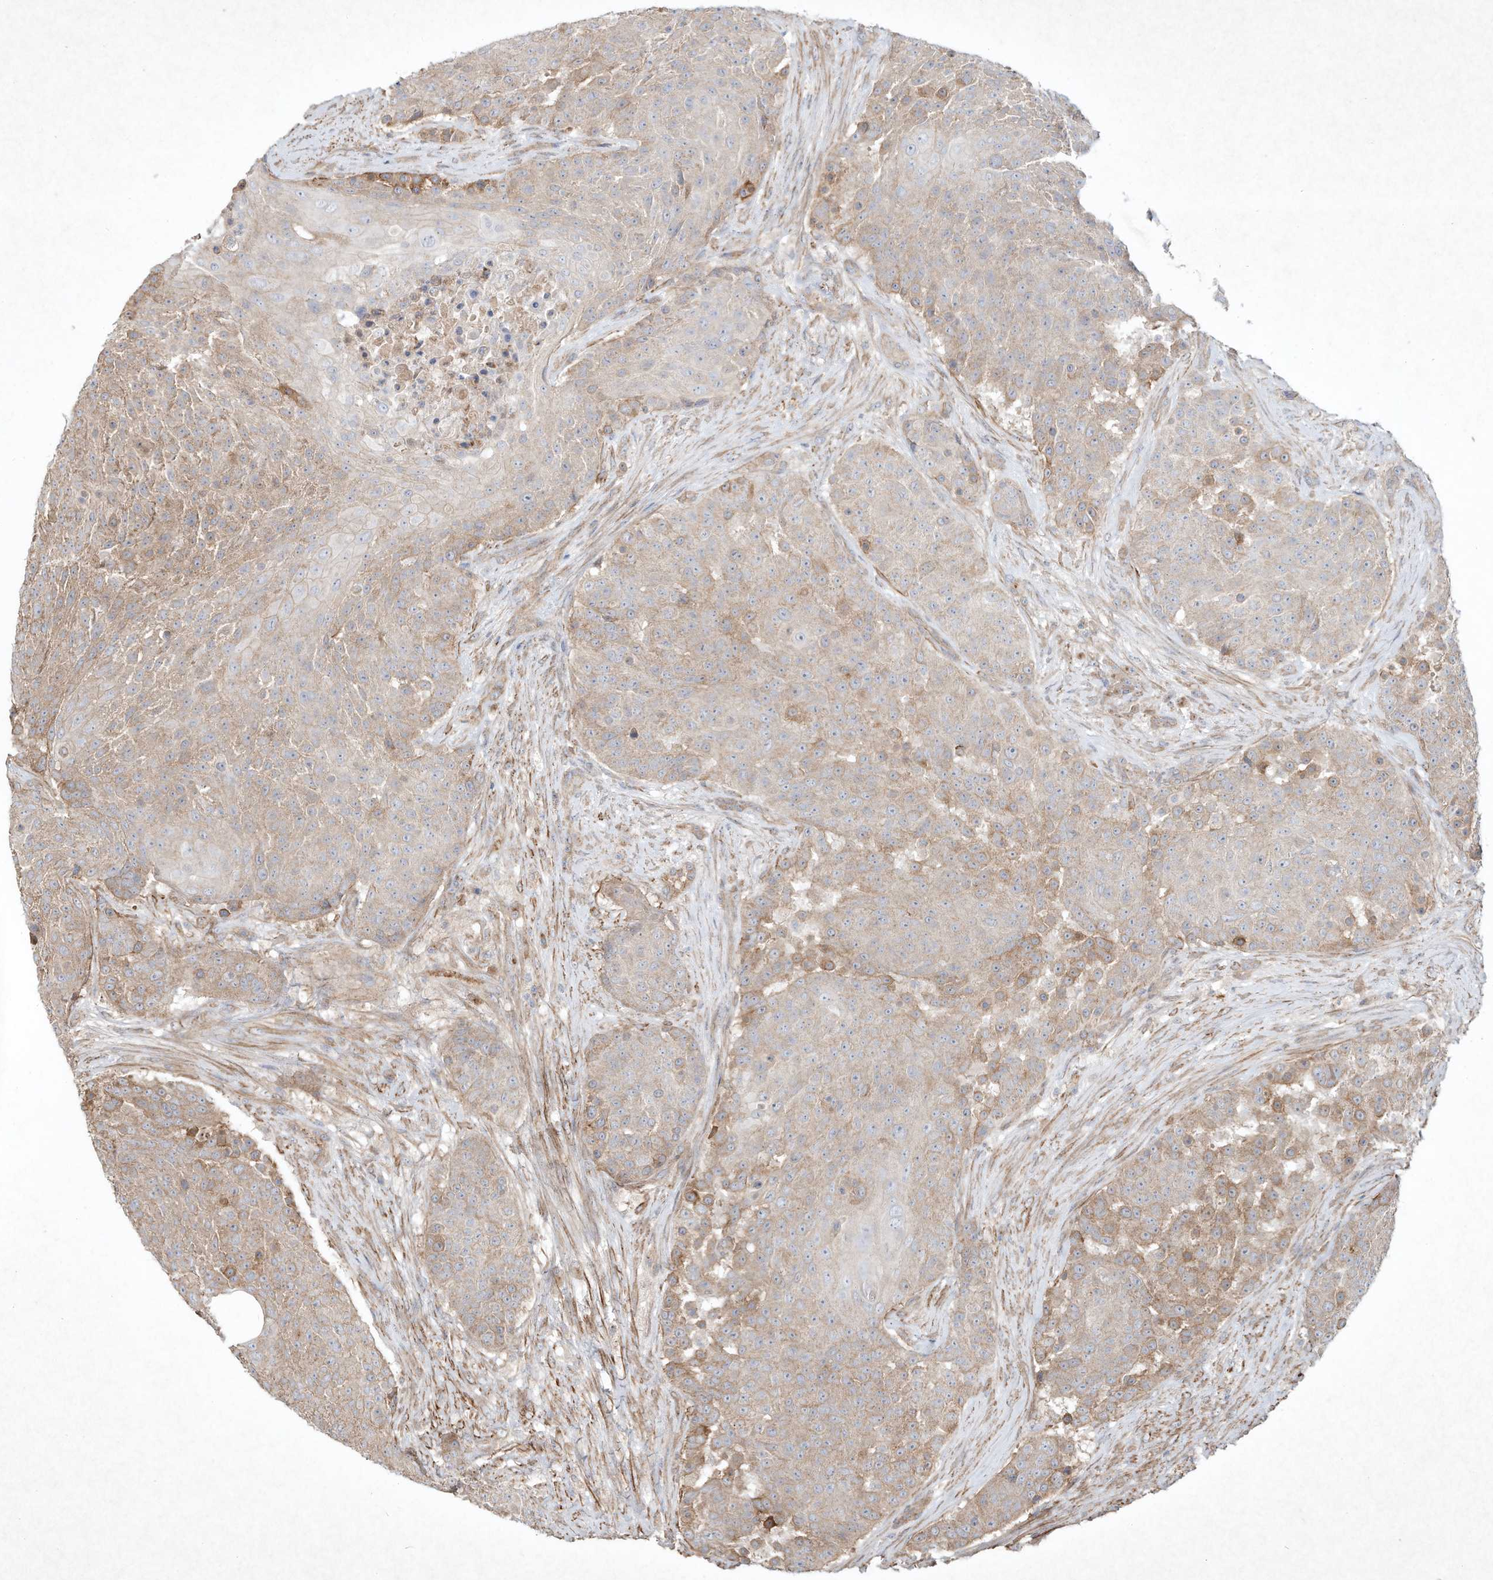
{"staining": {"intensity": "moderate", "quantity": "<25%", "location": "cytoplasmic/membranous"}, "tissue": "urothelial cancer", "cell_type": "Tumor cells", "image_type": "cancer", "snomed": [{"axis": "morphology", "description": "Urothelial carcinoma, High grade"}, {"axis": "topography", "description": "Urinary bladder"}], "caption": "High-magnification brightfield microscopy of high-grade urothelial carcinoma stained with DAB (brown) and counterstained with hematoxylin (blue). tumor cells exhibit moderate cytoplasmic/membranous staining is seen in approximately<25% of cells.", "gene": "HTR5A", "patient": {"sex": "female", "age": 63}}